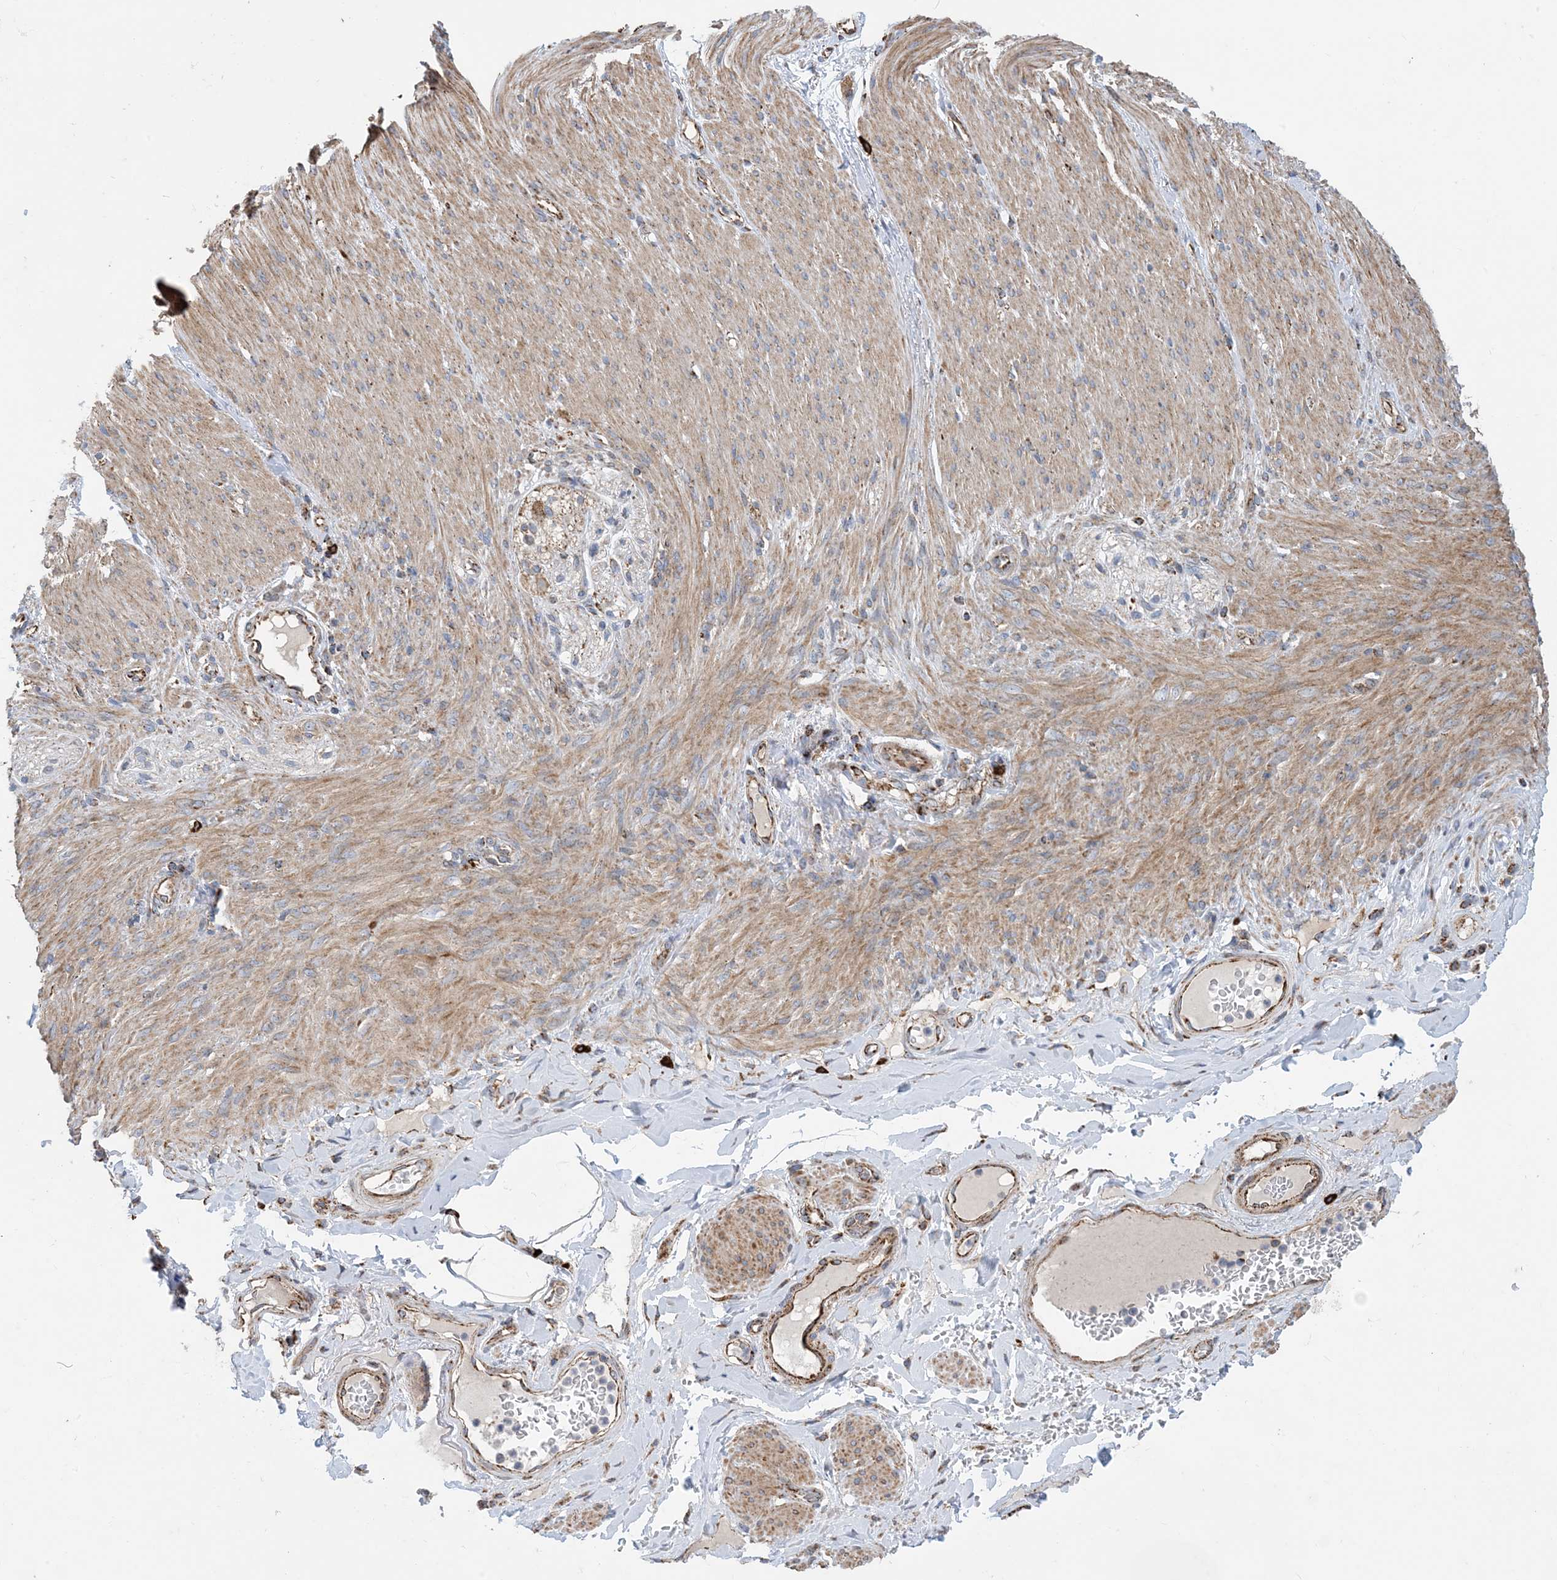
{"staining": {"intensity": "weak", "quantity": ">75%", "location": "cytoplasmic/membranous"}, "tissue": "adipose tissue", "cell_type": "Adipocytes", "image_type": "normal", "snomed": [{"axis": "morphology", "description": "Normal tissue, NOS"}, {"axis": "topography", "description": "Colon"}, {"axis": "topography", "description": "Peripheral nerve tissue"}], "caption": "A brown stain highlights weak cytoplasmic/membranous expression of a protein in adipocytes of unremarkable adipose tissue. (brown staining indicates protein expression, while blue staining denotes nuclei).", "gene": "PCDHGA1", "patient": {"sex": "female", "age": 61}}